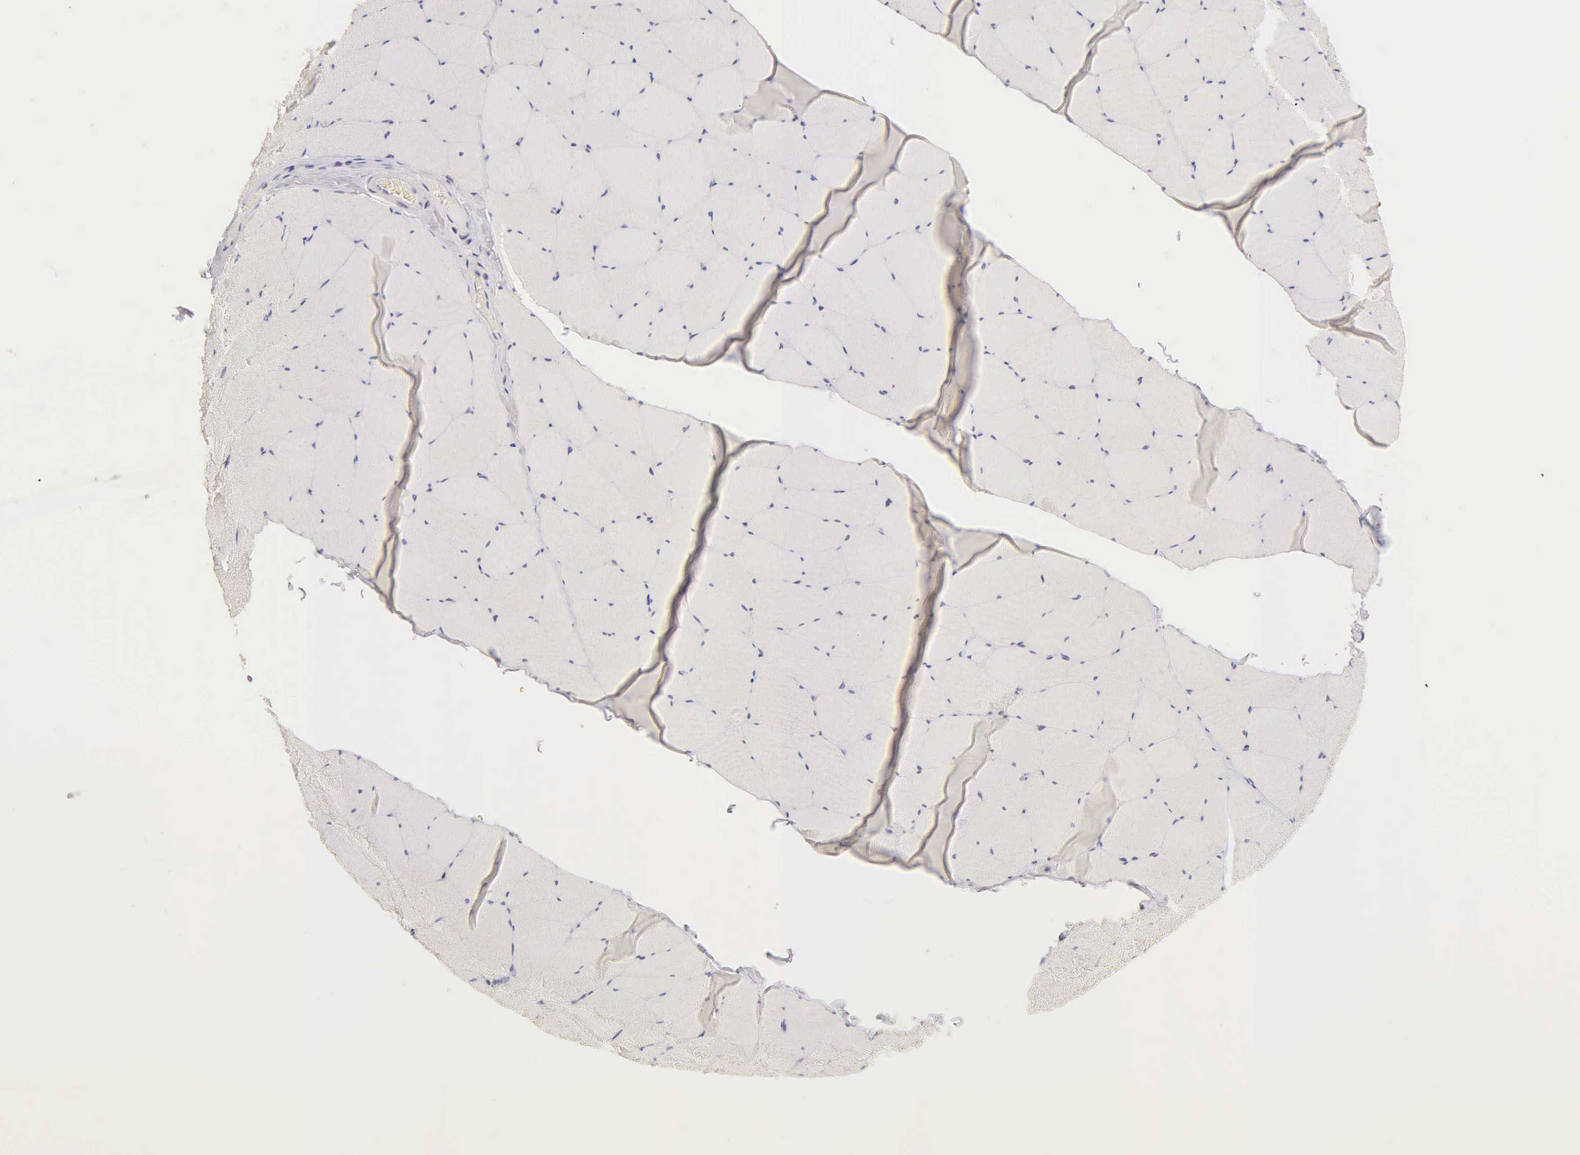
{"staining": {"intensity": "negative", "quantity": "none", "location": "none"}, "tissue": "skeletal muscle", "cell_type": "Myocytes", "image_type": "normal", "snomed": [{"axis": "morphology", "description": "Normal tissue, NOS"}, {"axis": "topography", "description": "Skeletal muscle"}, {"axis": "topography", "description": "Salivary gland"}], "caption": "An IHC photomicrograph of benign skeletal muscle is shown. There is no staining in myocytes of skeletal muscle.", "gene": "ESR1", "patient": {"sex": "male", "age": 62}}